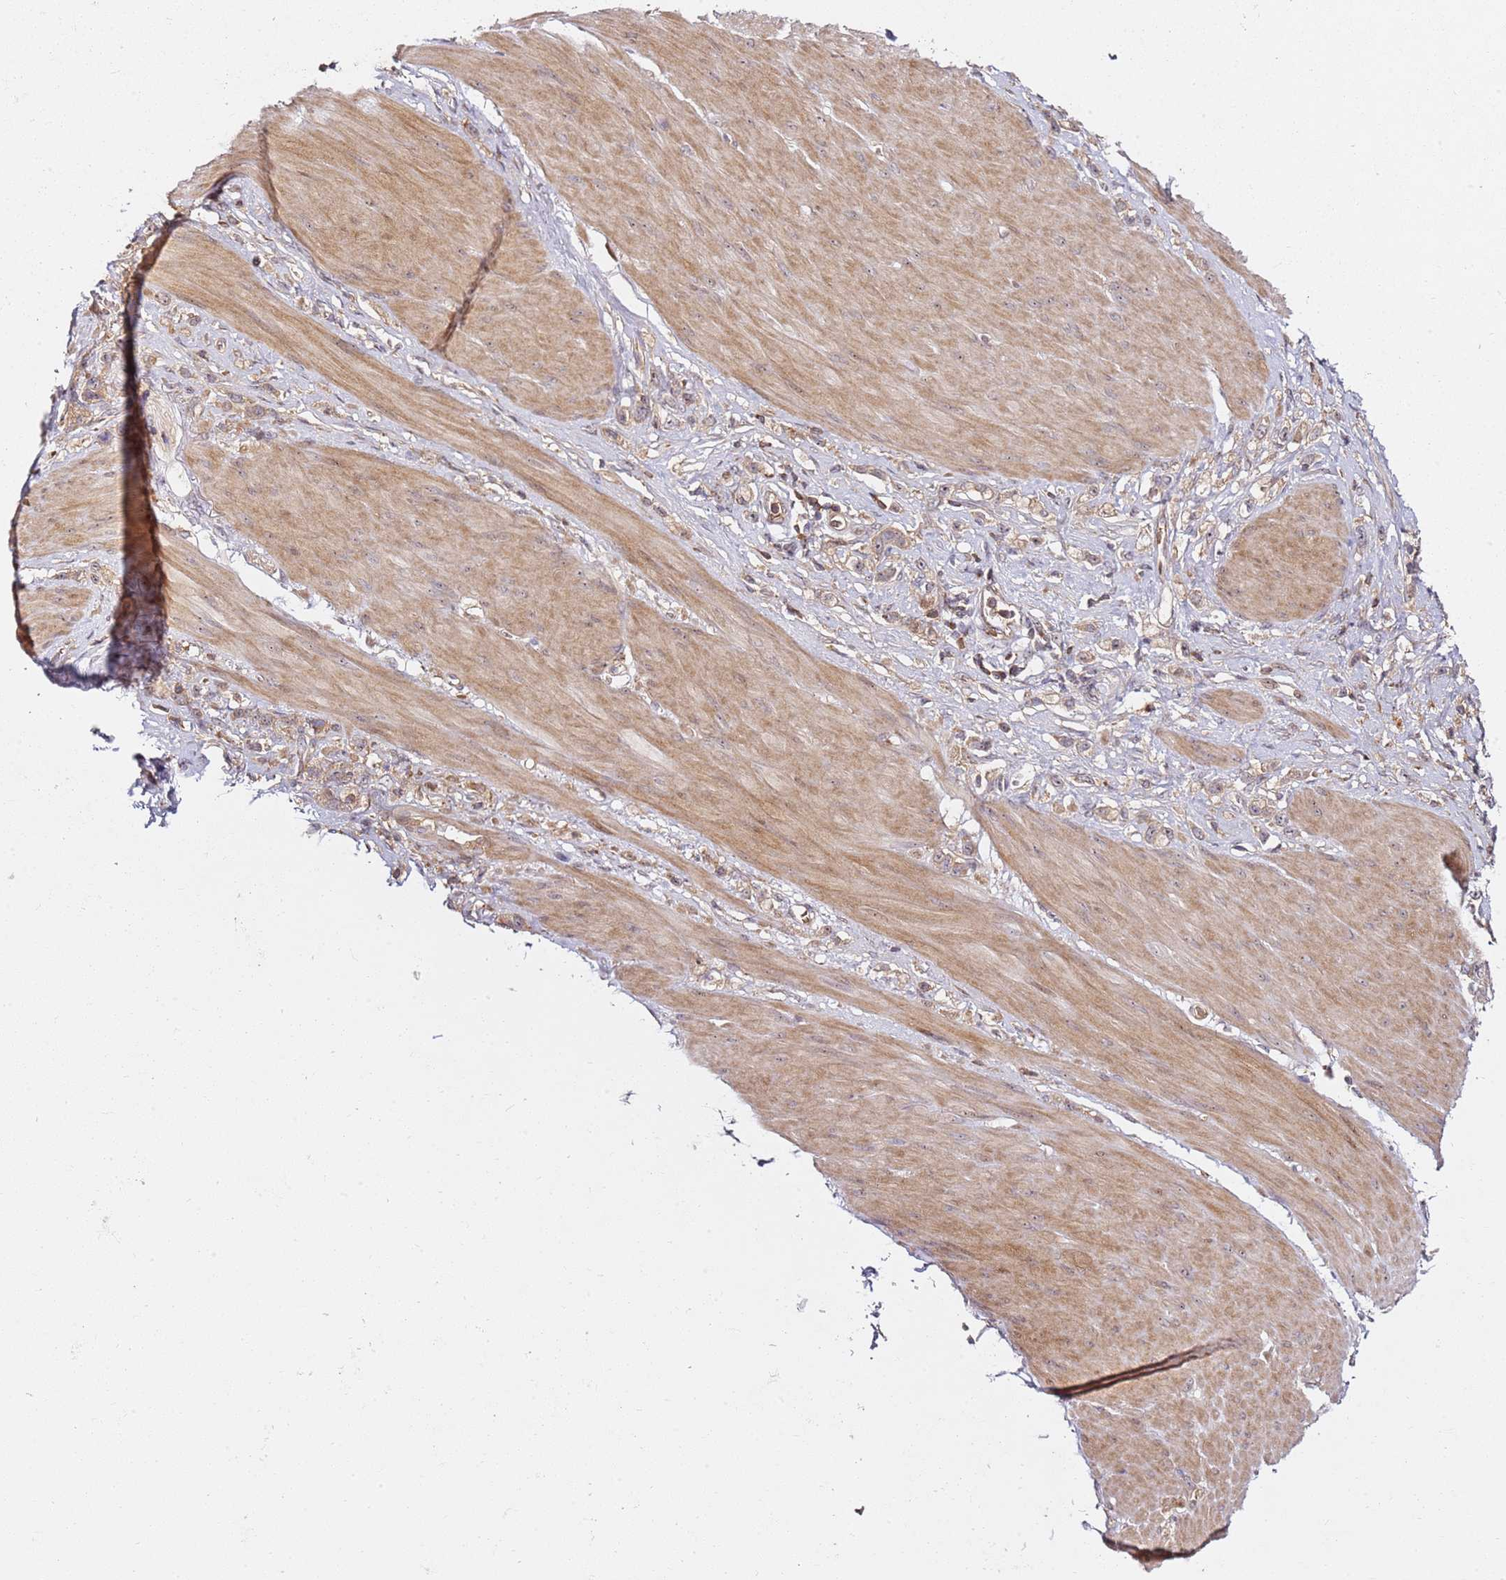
{"staining": {"intensity": "weak", "quantity": ">75%", "location": "cytoplasmic/membranous"}, "tissue": "stomach cancer", "cell_type": "Tumor cells", "image_type": "cancer", "snomed": [{"axis": "morphology", "description": "Adenocarcinoma, NOS"}, {"axis": "topography", "description": "Stomach"}], "caption": "About >75% of tumor cells in human stomach cancer (adenocarcinoma) show weak cytoplasmic/membranous protein positivity as visualized by brown immunohistochemical staining.", "gene": "PRMT7", "patient": {"sex": "female", "age": 65}}